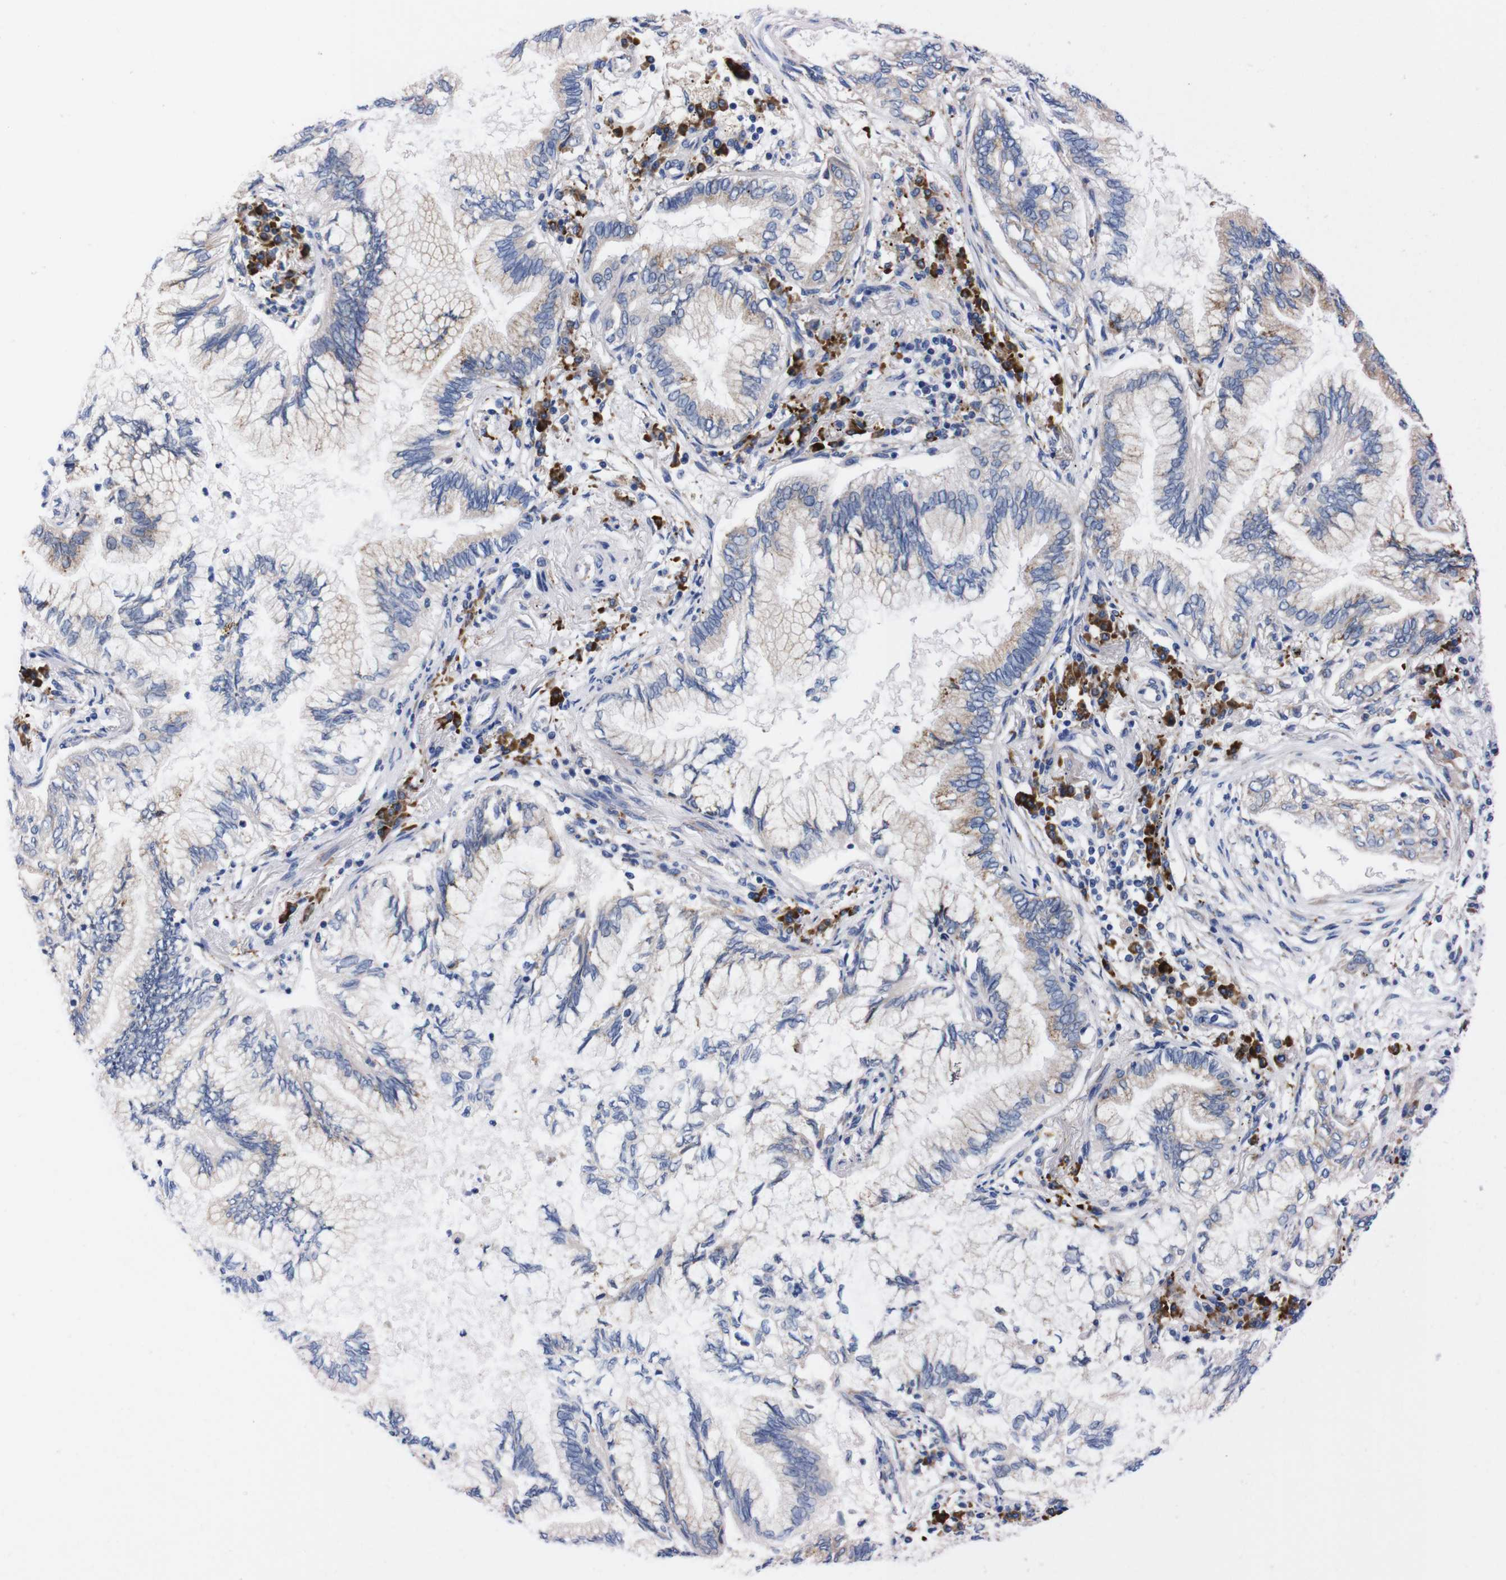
{"staining": {"intensity": "weak", "quantity": "<25%", "location": "cytoplasmic/membranous"}, "tissue": "lung cancer", "cell_type": "Tumor cells", "image_type": "cancer", "snomed": [{"axis": "morphology", "description": "Normal tissue, NOS"}, {"axis": "morphology", "description": "Adenocarcinoma, NOS"}, {"axis": "topography", "description": "Bronchus"}, {"axis": "topography", "description": "Lung"}], "caption": "Lung adenocarcinoma stained for a protein using immunohistochemistry demonstrates no staining tumor cells.", "gene": "NEBL", "patient": {"sex": "female", "age": 70}}